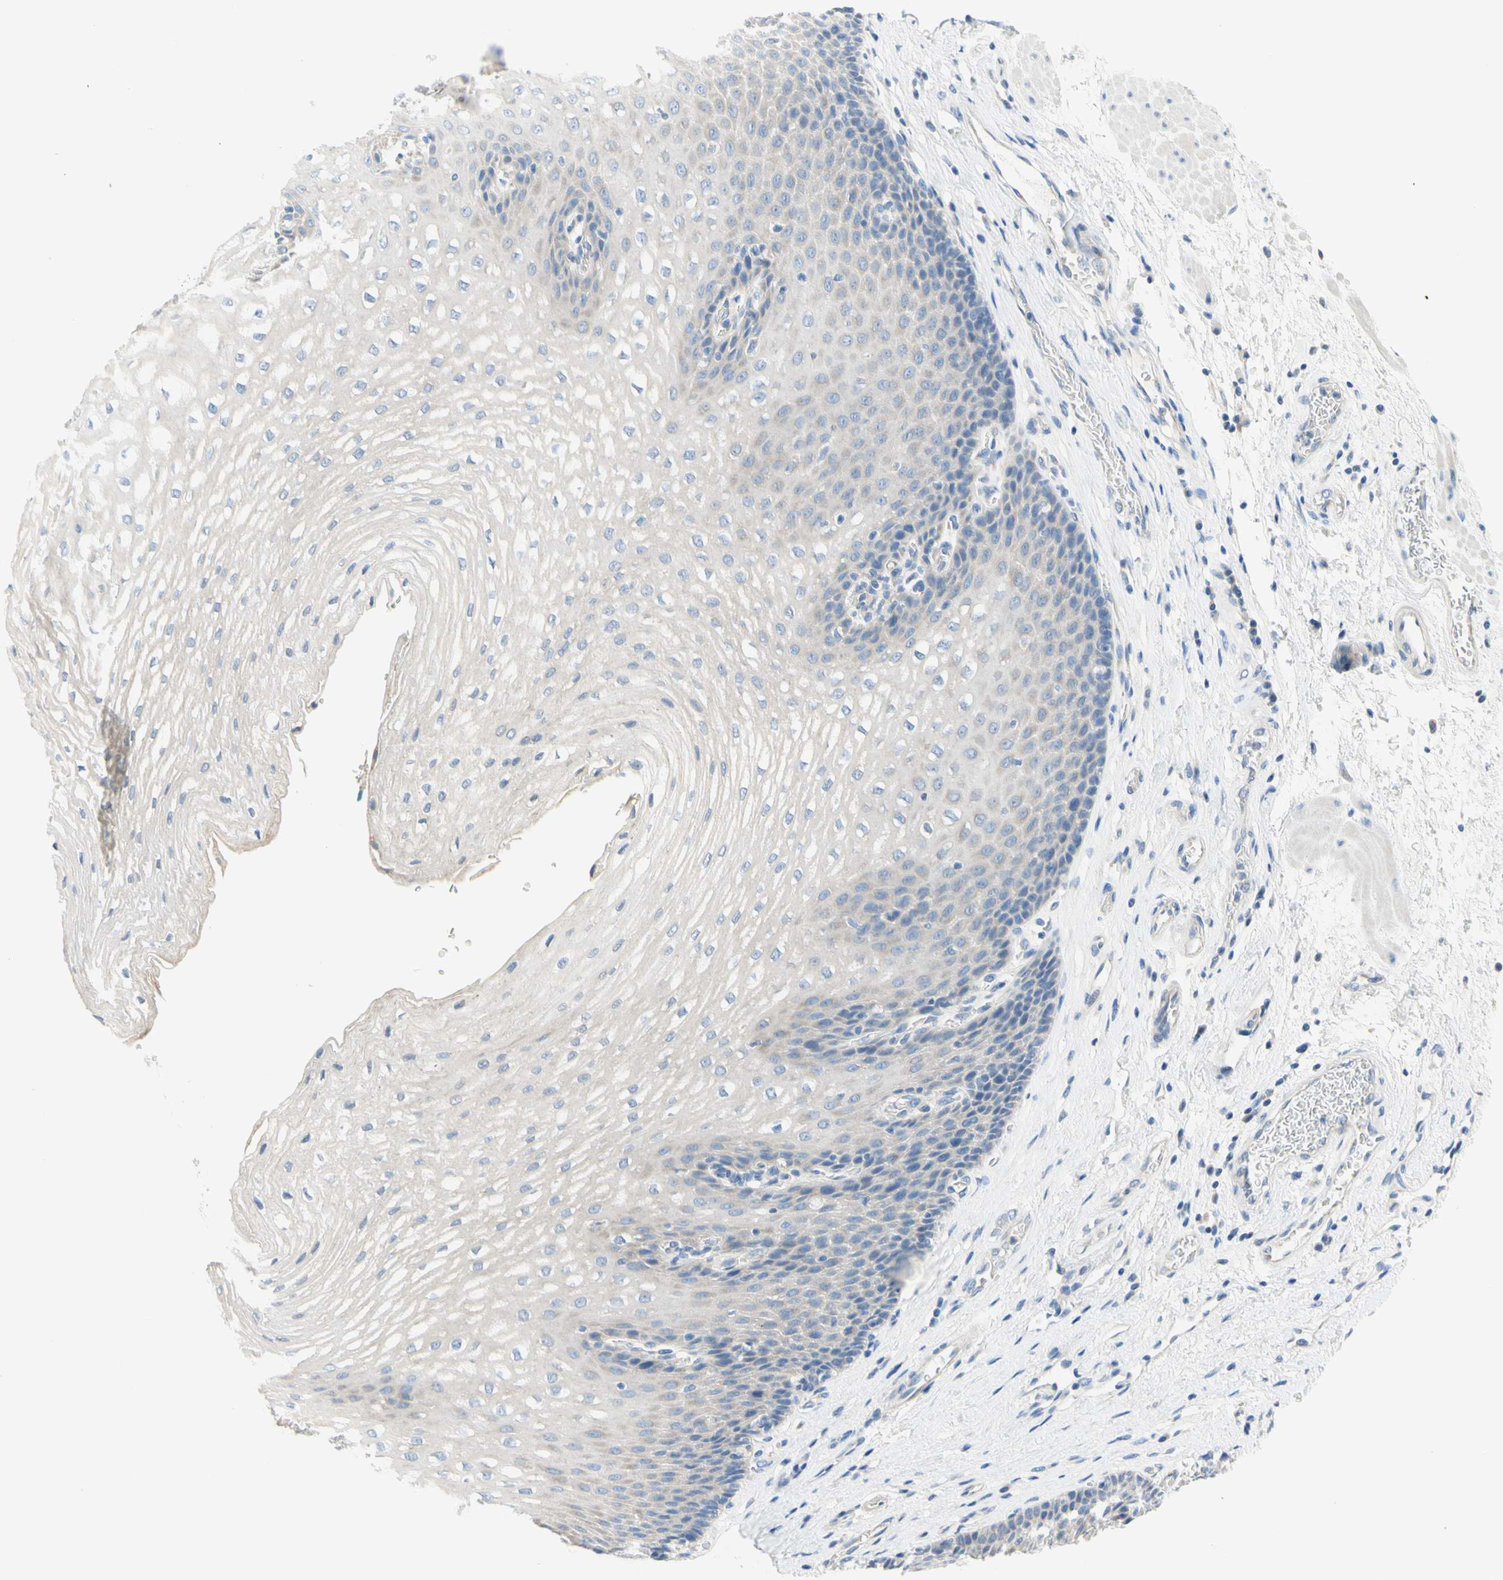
{"staining": {"intensity": "weak", "quantity": "<25%", "location": "cytoplasmic/membranous"}, "tissue": "esophagus", "cell_type": "Squamous epithelial cells", "image_type": "normal", "snomed": [{"axis": "morphology", "description": "Normal tissue, NOS"}, {"axis": "topography", "description": "Esophagus"}], "caption": "Immunohistochemistry (IHC) of normal human esophagus exhibits no expression in squamous epithelial cells.", "gene": "F3", "patient": {"sex": "male", "age": 48}}